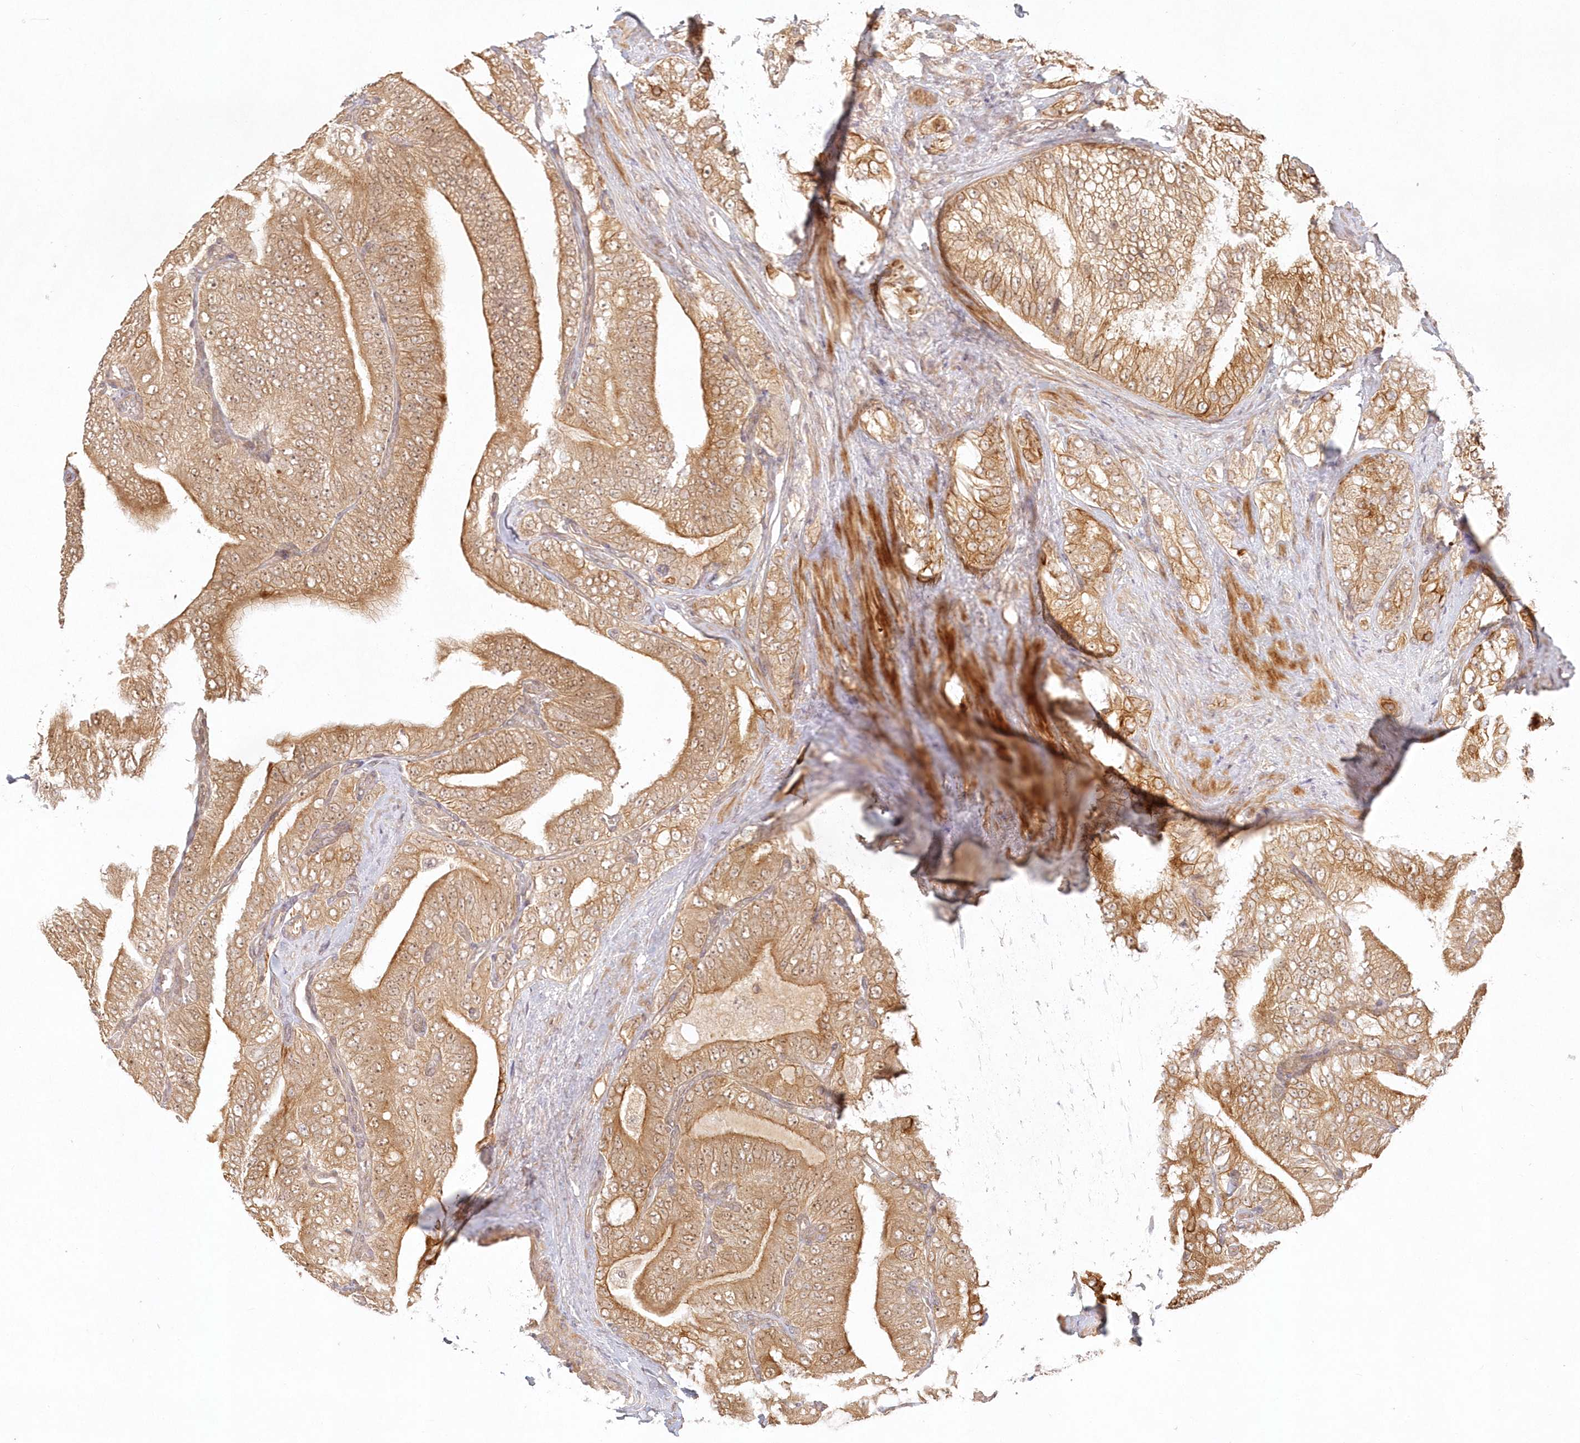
{"staining": {"intensity": "moderate", "quantity": ">75%", "location": "cytoplasmic/membranous"}, "tissue": "prostate cancer", "cell_type": "Tumor cells", "image_type": "cancer", "snomed": [{"axis": "morphology", "description": "Adenocarcinoma, High grade"}, {"axis": "topography", "description": "Prostate"}], "caption": "Prostate cancer (adenocarcinoma (high-grade)) stained with DAB (3,3'-diaminobenzidine) immunohistochemistry (IHC) demonstrates medium levels of moderate cytoplasmic/membranous staining in approximately >75% of tumor cells.", "gene": "KIAA0232", "patient": {"sex": "male", "age": 58}}